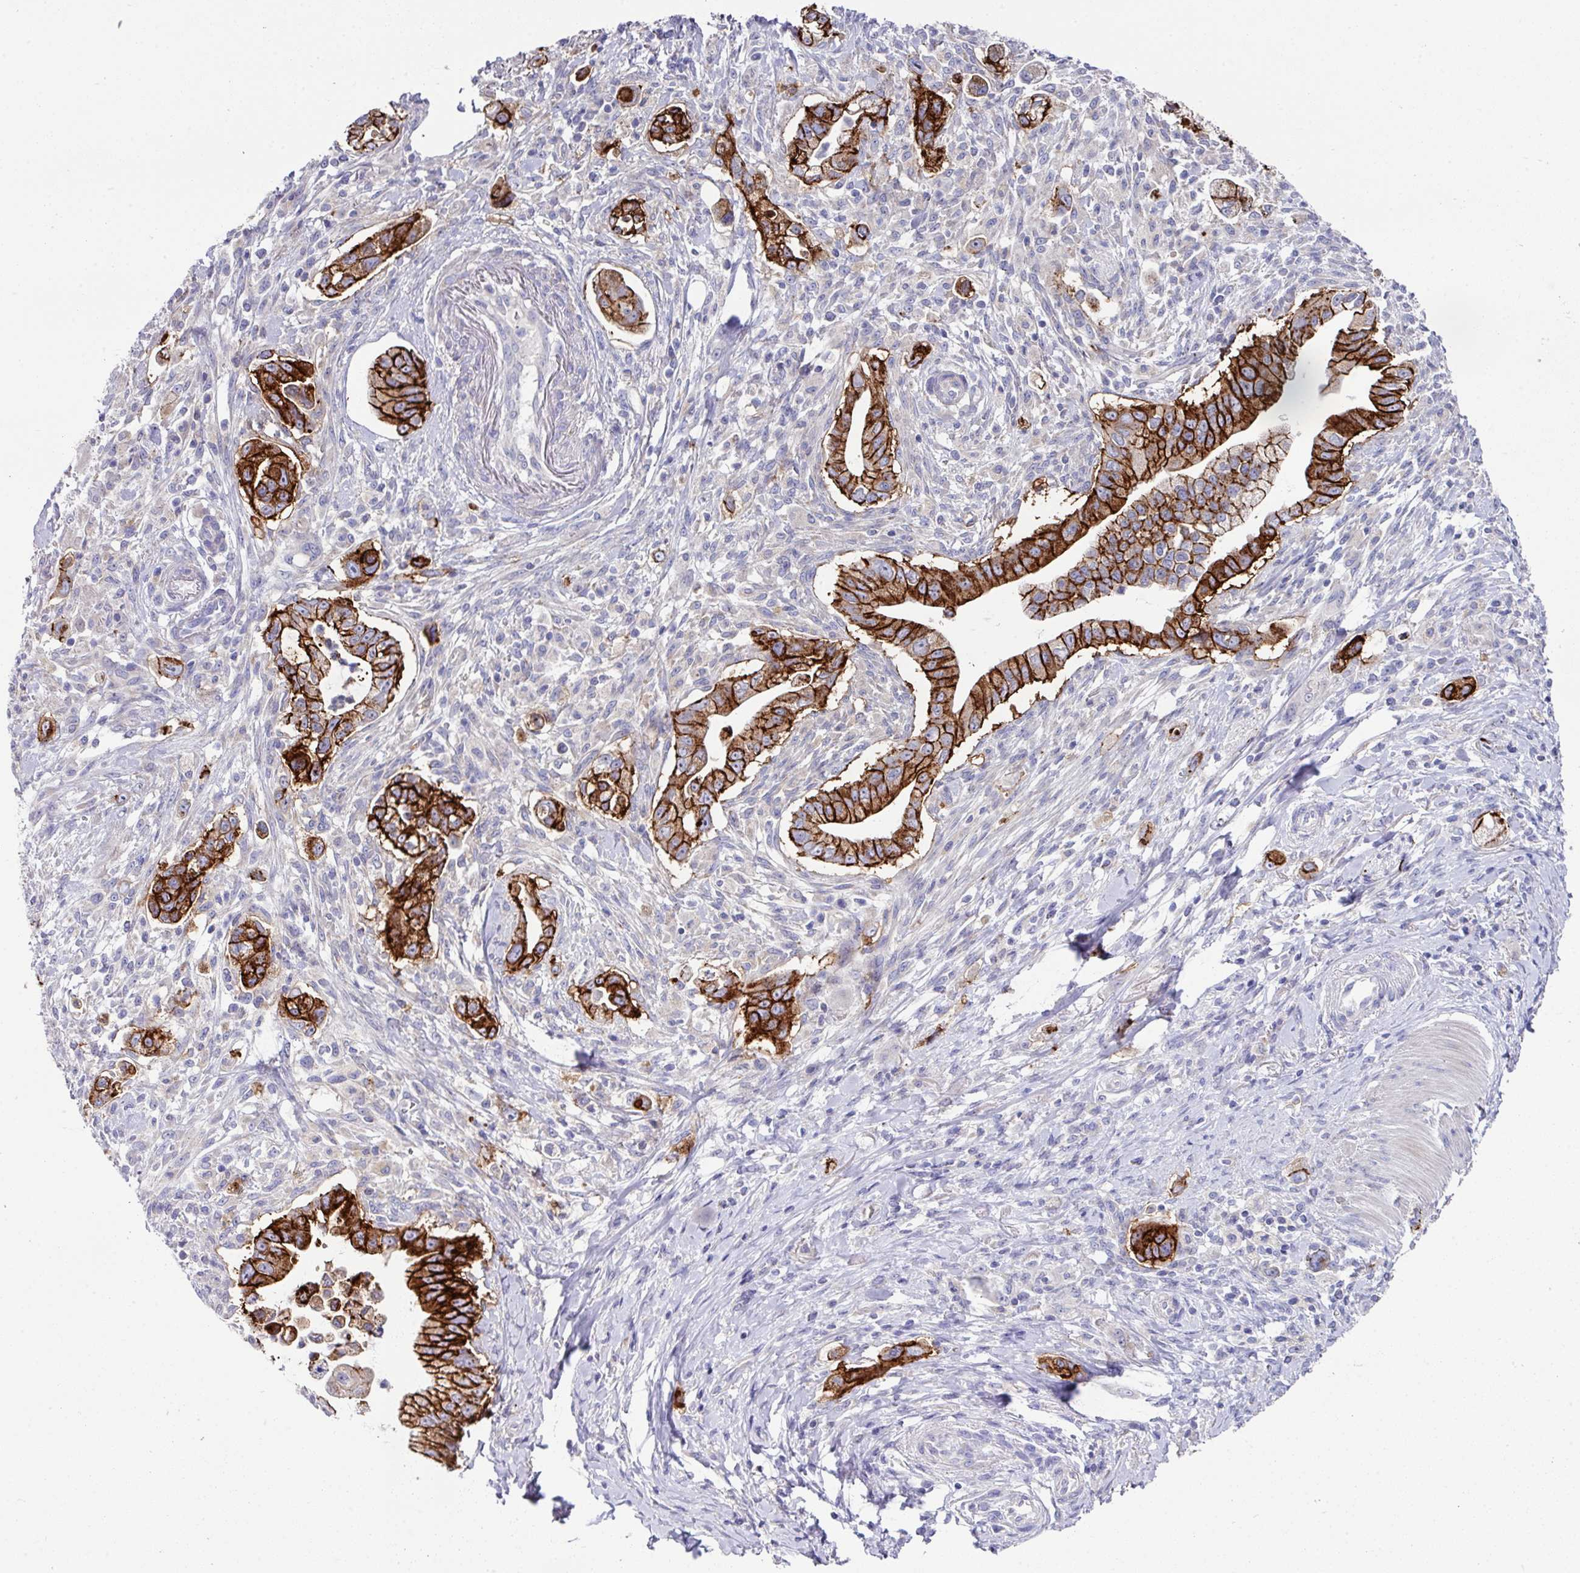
{"staining": {"intensity": "strong", "quantity": ">75%", "location": "cytoplasmic/membranous"}, "tissue": "pancreatic cancer", "cell_type": "Tumor cells", "image_type": "cancer", "snomed": [{"axis": "morphology", "description": "Adenocarcinoma, NOS"}, {"axis": "topography", "description": "Pancreas"}], "caption": "Pancreatic adenocarcinoma stained with a protein marker exhibits strong staining in tumor cells.", "gene": "CLDN1", "patient": {"sex": "male", "age": 70}}